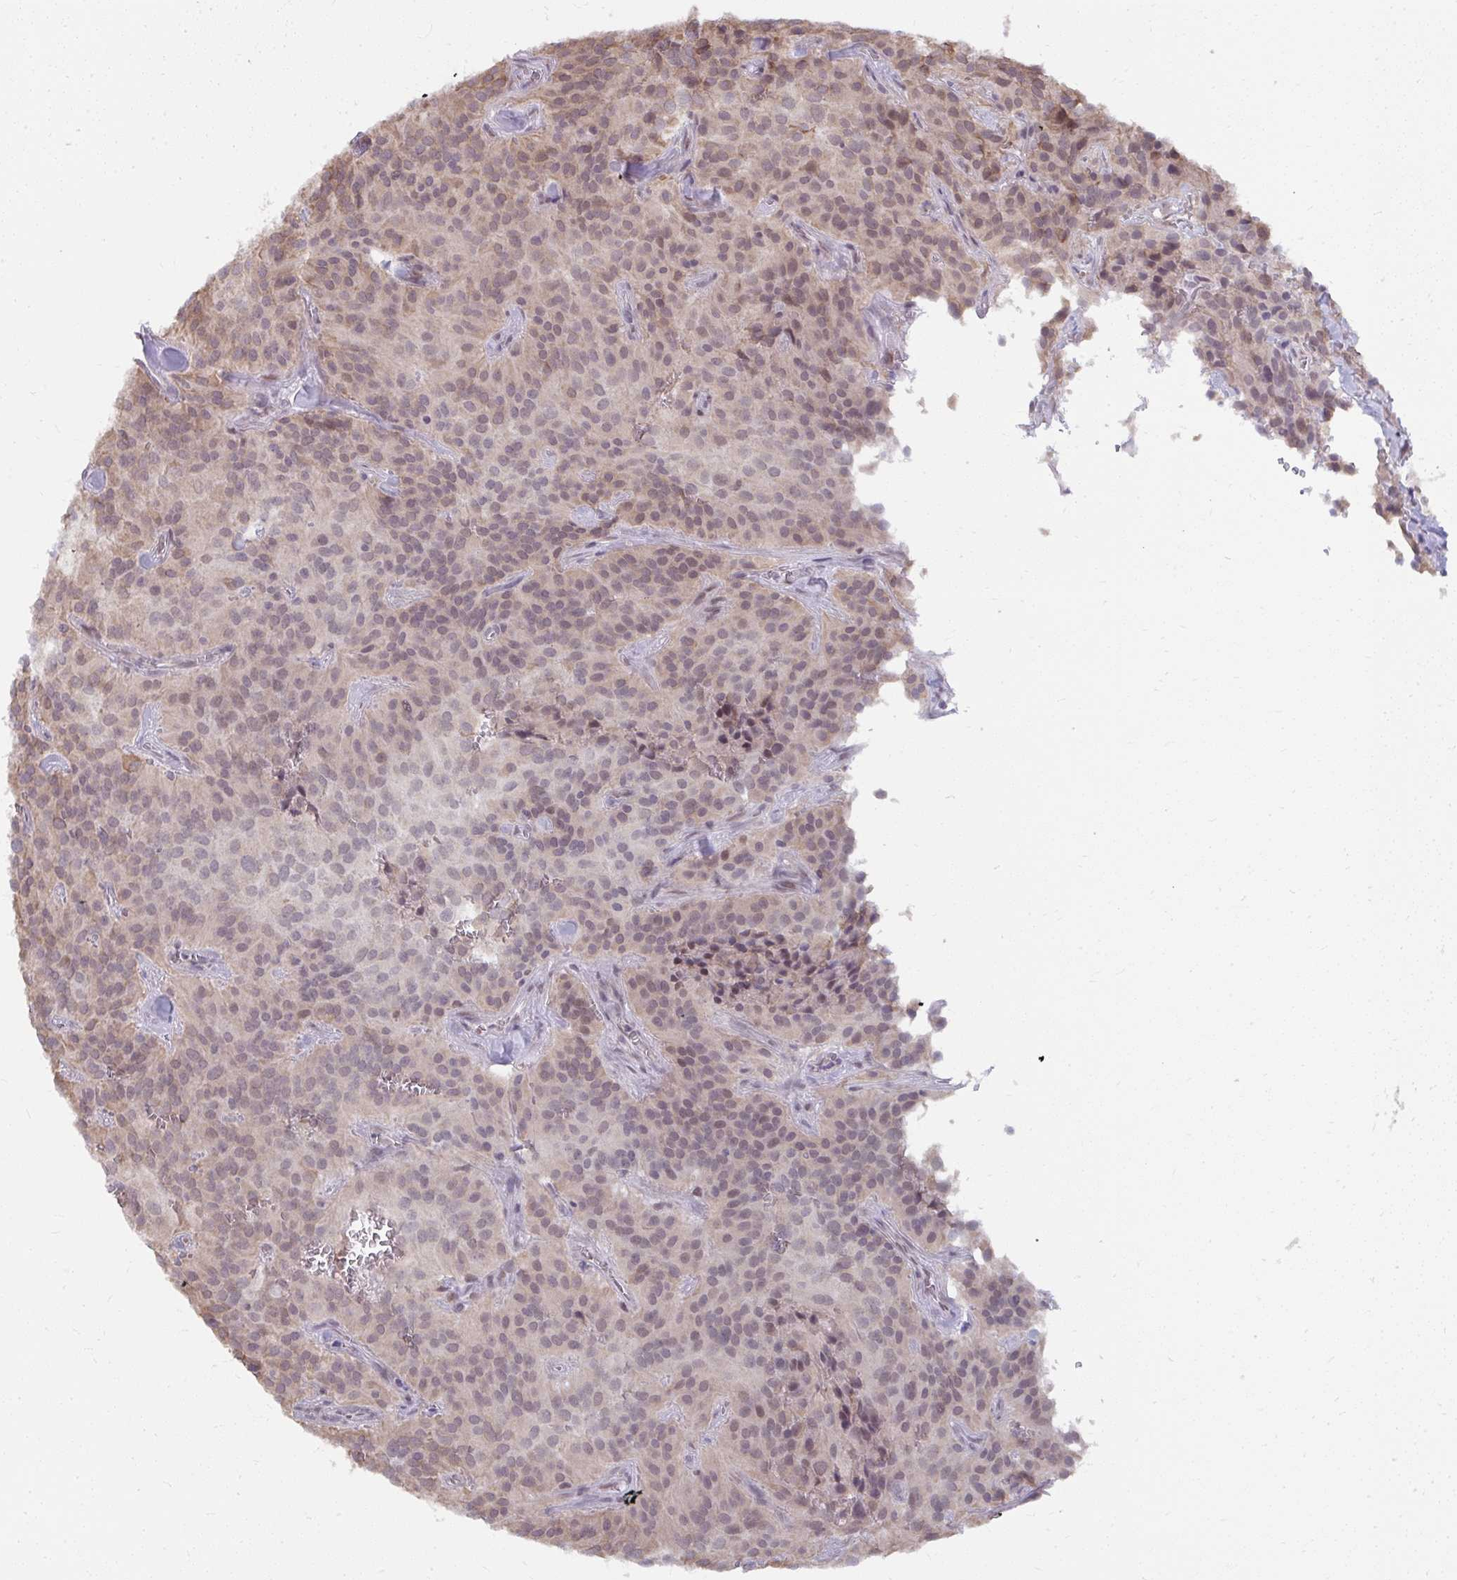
{"staining": {"intensity": "weak", "quantity": "25%-75%", "location": "nuclear"}, "tissue": "glioma", "cell_type": "Tumor cells", "image_type": "cancer", "snomed": [{"axis": "morphology", "description": "Glioma, malignant, Low grade"}, {"axis": "topography", "description": "Brain"}], "caption": "Protein staining exhibits weak nuclear staining in approximately 25%-75% of tumor cells in malignant low-grade glioma.", "gene": "NMNAT1", "patient": {"sex": "male", "age": 42}}